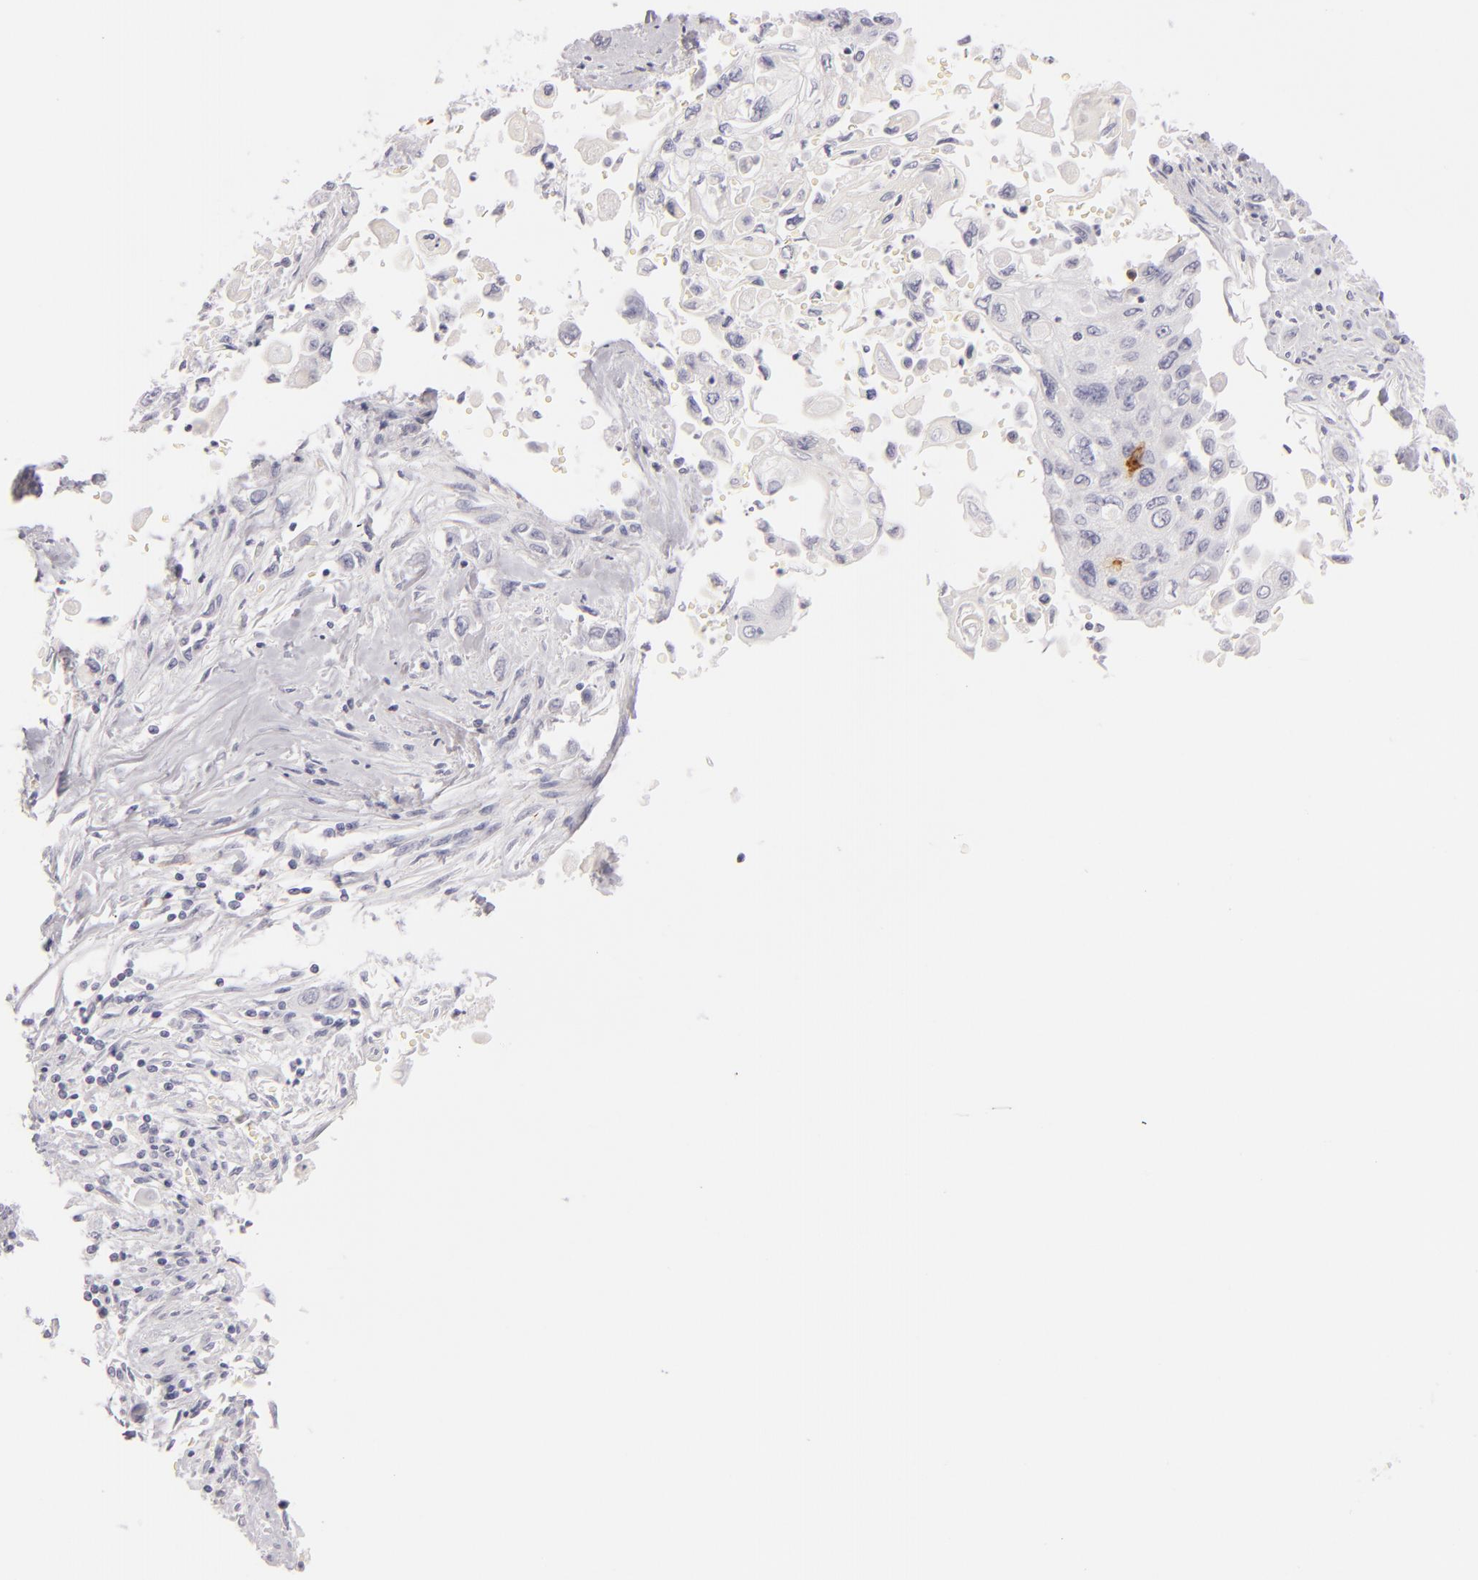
{"staining": {"intensity": "negative", "quantity": "none", "location": "none"}, "tissue": "pancreatic cancer", "cell_type": "Tumor cells", "image_type": "cancer", "snomed": [{"axis": "morphology", "description": "Adenocarcinoma, NOS"}, {"axis": "topography", "description": "Pancreas"}], "caption": "An image of human pancreatic cancer (adenocarcinoma) is negative for staining in tumor cells. (Immunohistochemistry (ihc), brightfield microscopy, high magnification).", "gene": "CD207", "patient": {"sex": "male", "age": 70}}